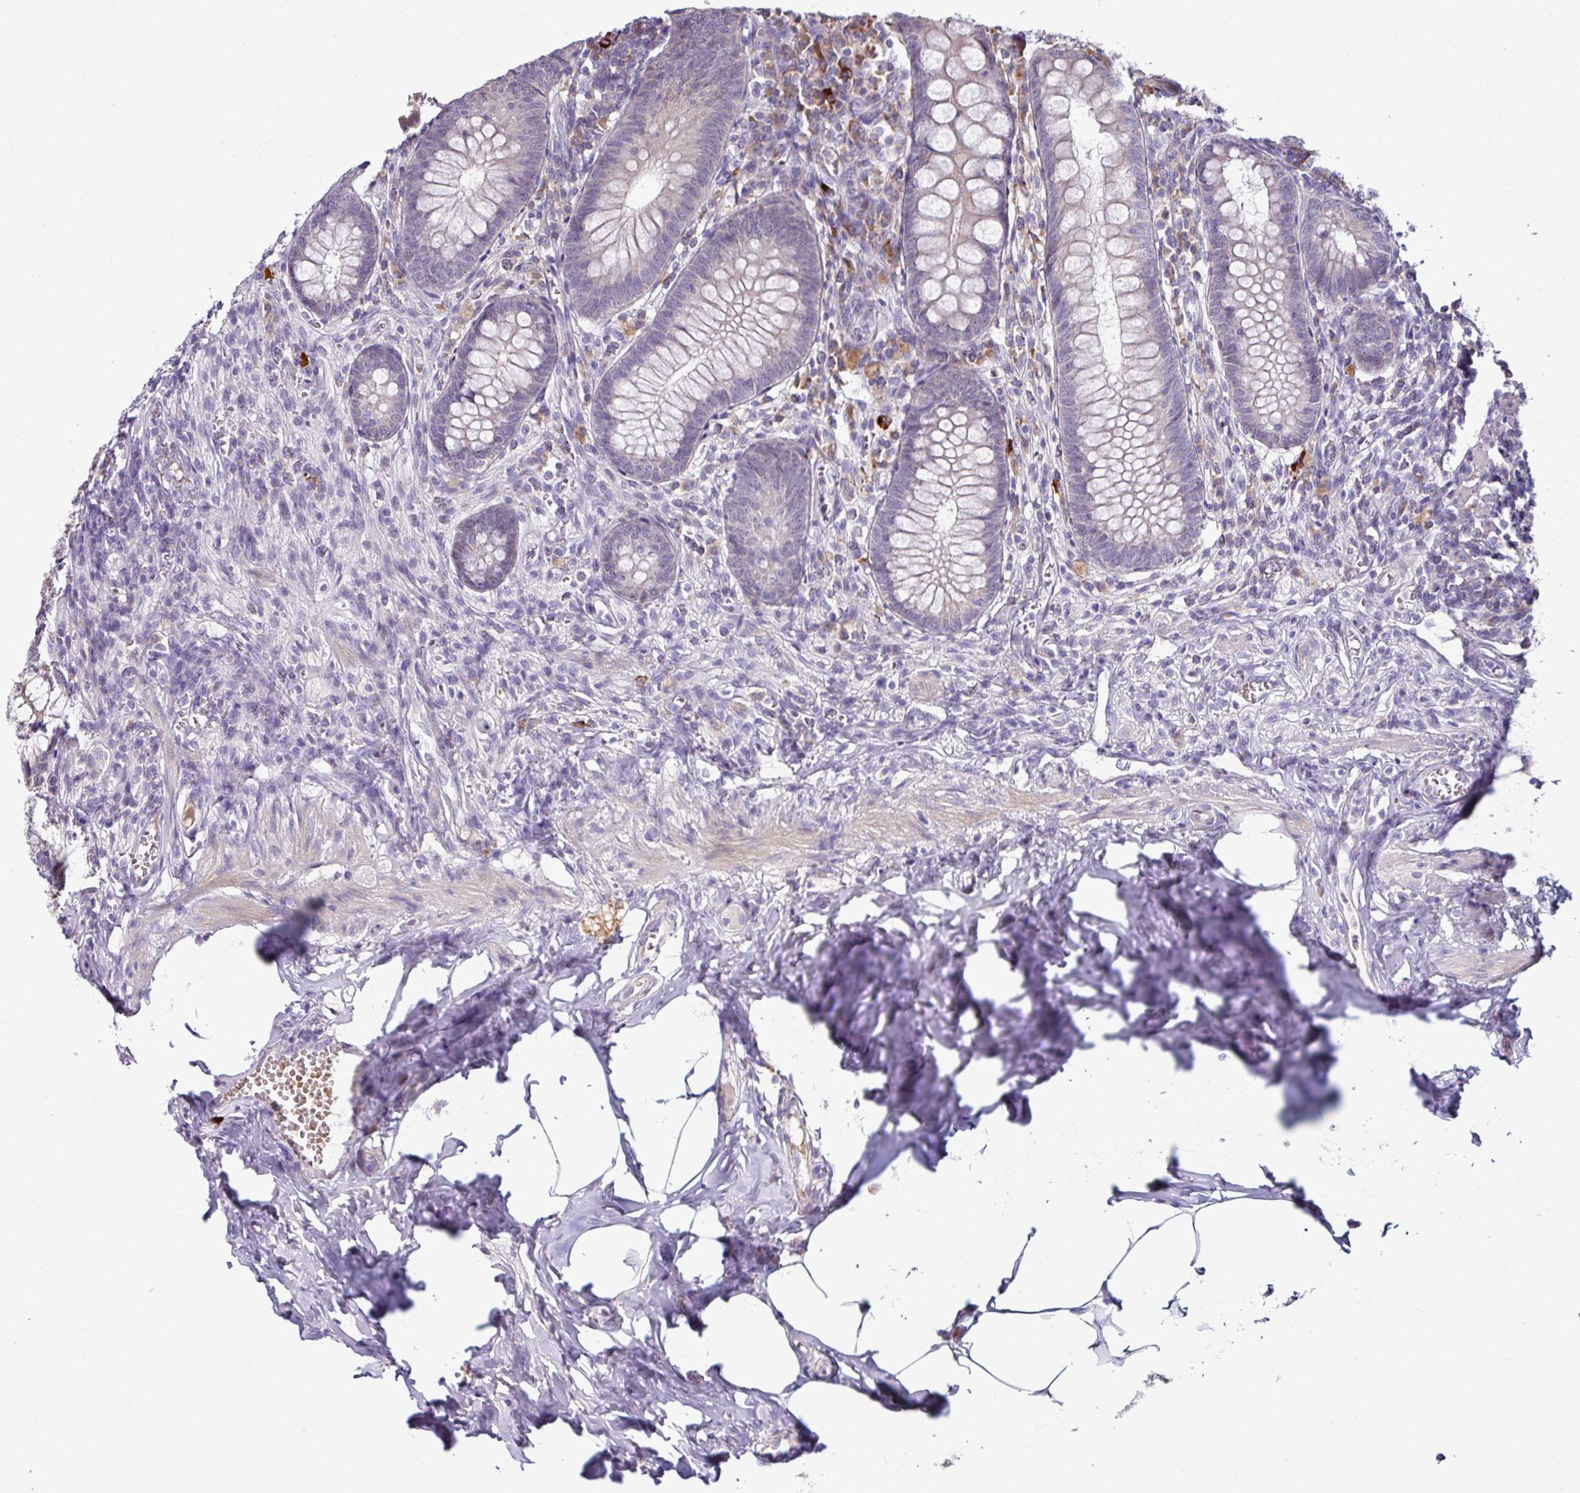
{"staining": {"intensity": "weak", "quantity": "<25%", "location": "cytoplasmic/membranous"}, "tissue": "appendix", "cell_type": "Glandular cells", "image_type": "normal", "snomed": [{"axis": "morphology", "description": "Normal tissue, NOS"}, {"axis": "topography", "description": "Appendix"}], "caption": "IHC of normal appendix displays no positivity in glandular cells. Nuclei are stained in blue.", "gene": "SLAMF6", "patient": {"sex": "male", "age": 56}}